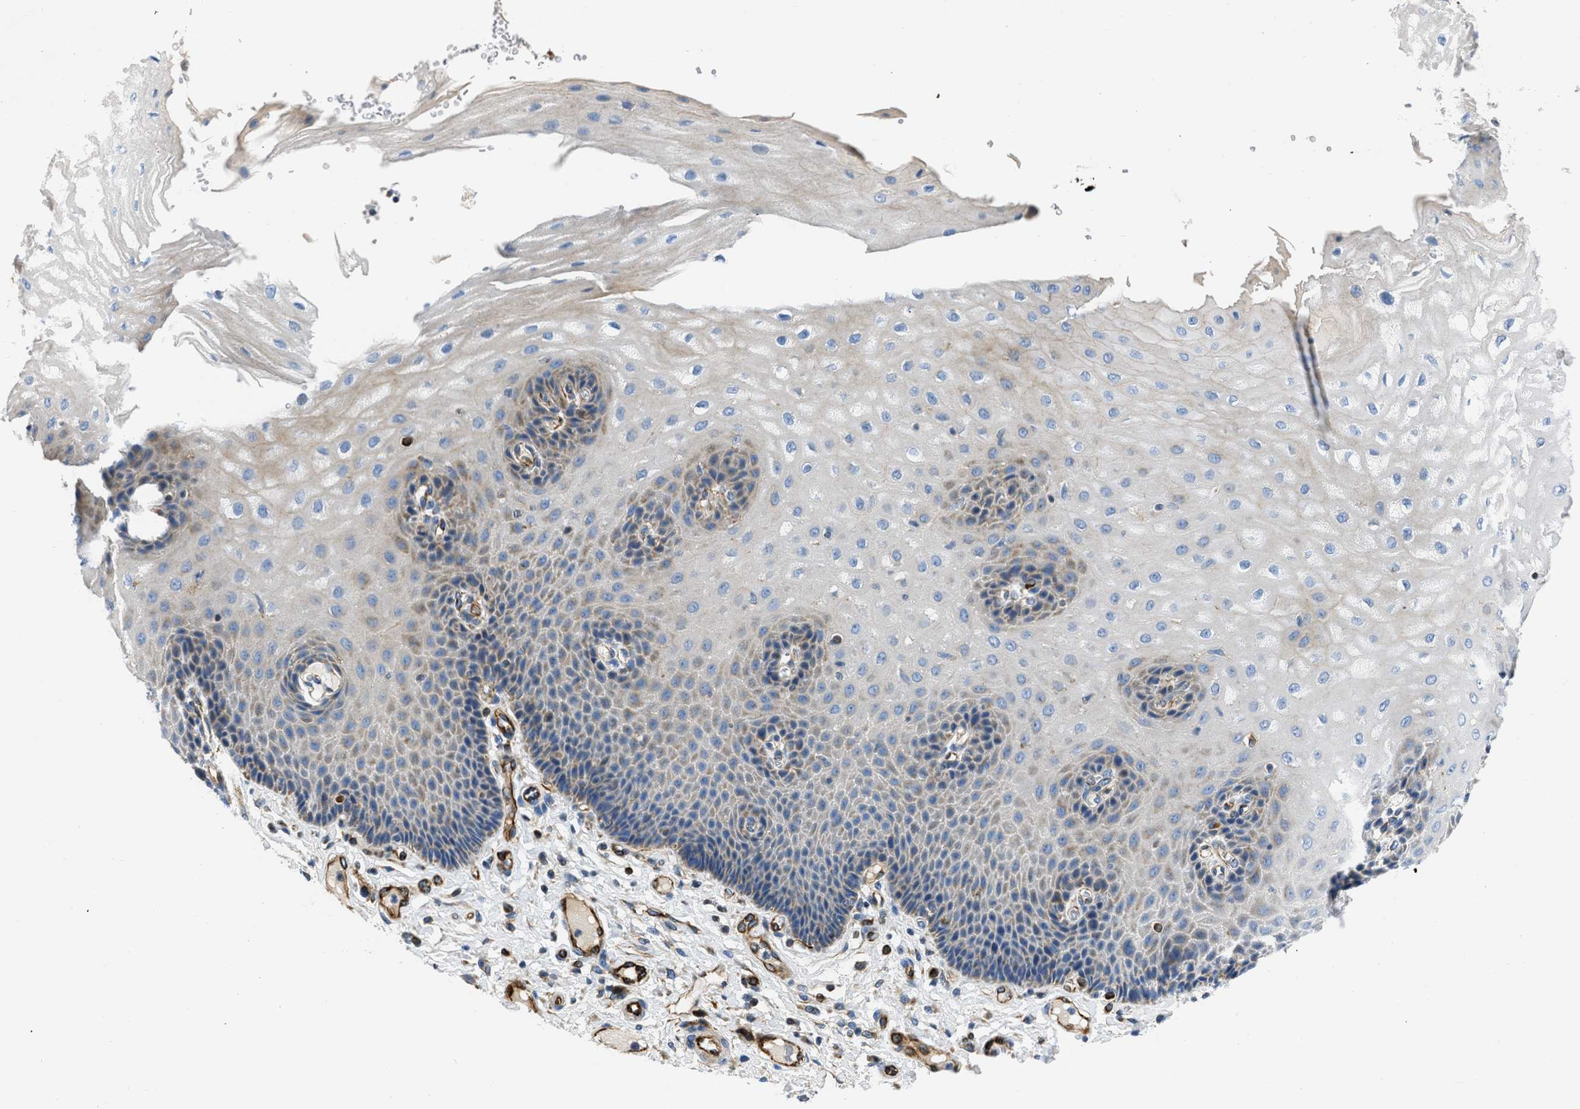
{"staining": {"intensity": "weak", "quantity": "25%-75%", "location": "cytoplasmic/membranous"}, "tissue": "esophagus", "cell_type": "Squamous epithelial cells", "image_type": "normal", "snomed": [{"axis": "morphology", "description": "Normal tissue, NOS"}, {"axis": "topography", "description": "Esophagus"}], "caption": "Esophagus stained with DAB IHC reveals low levels of weak cytoplasmic/membranous expression in approximately 25%-75% of squamous epithelial cells.", "gene": "ULK4", "patient": {"sex": "male", "age": 54}}